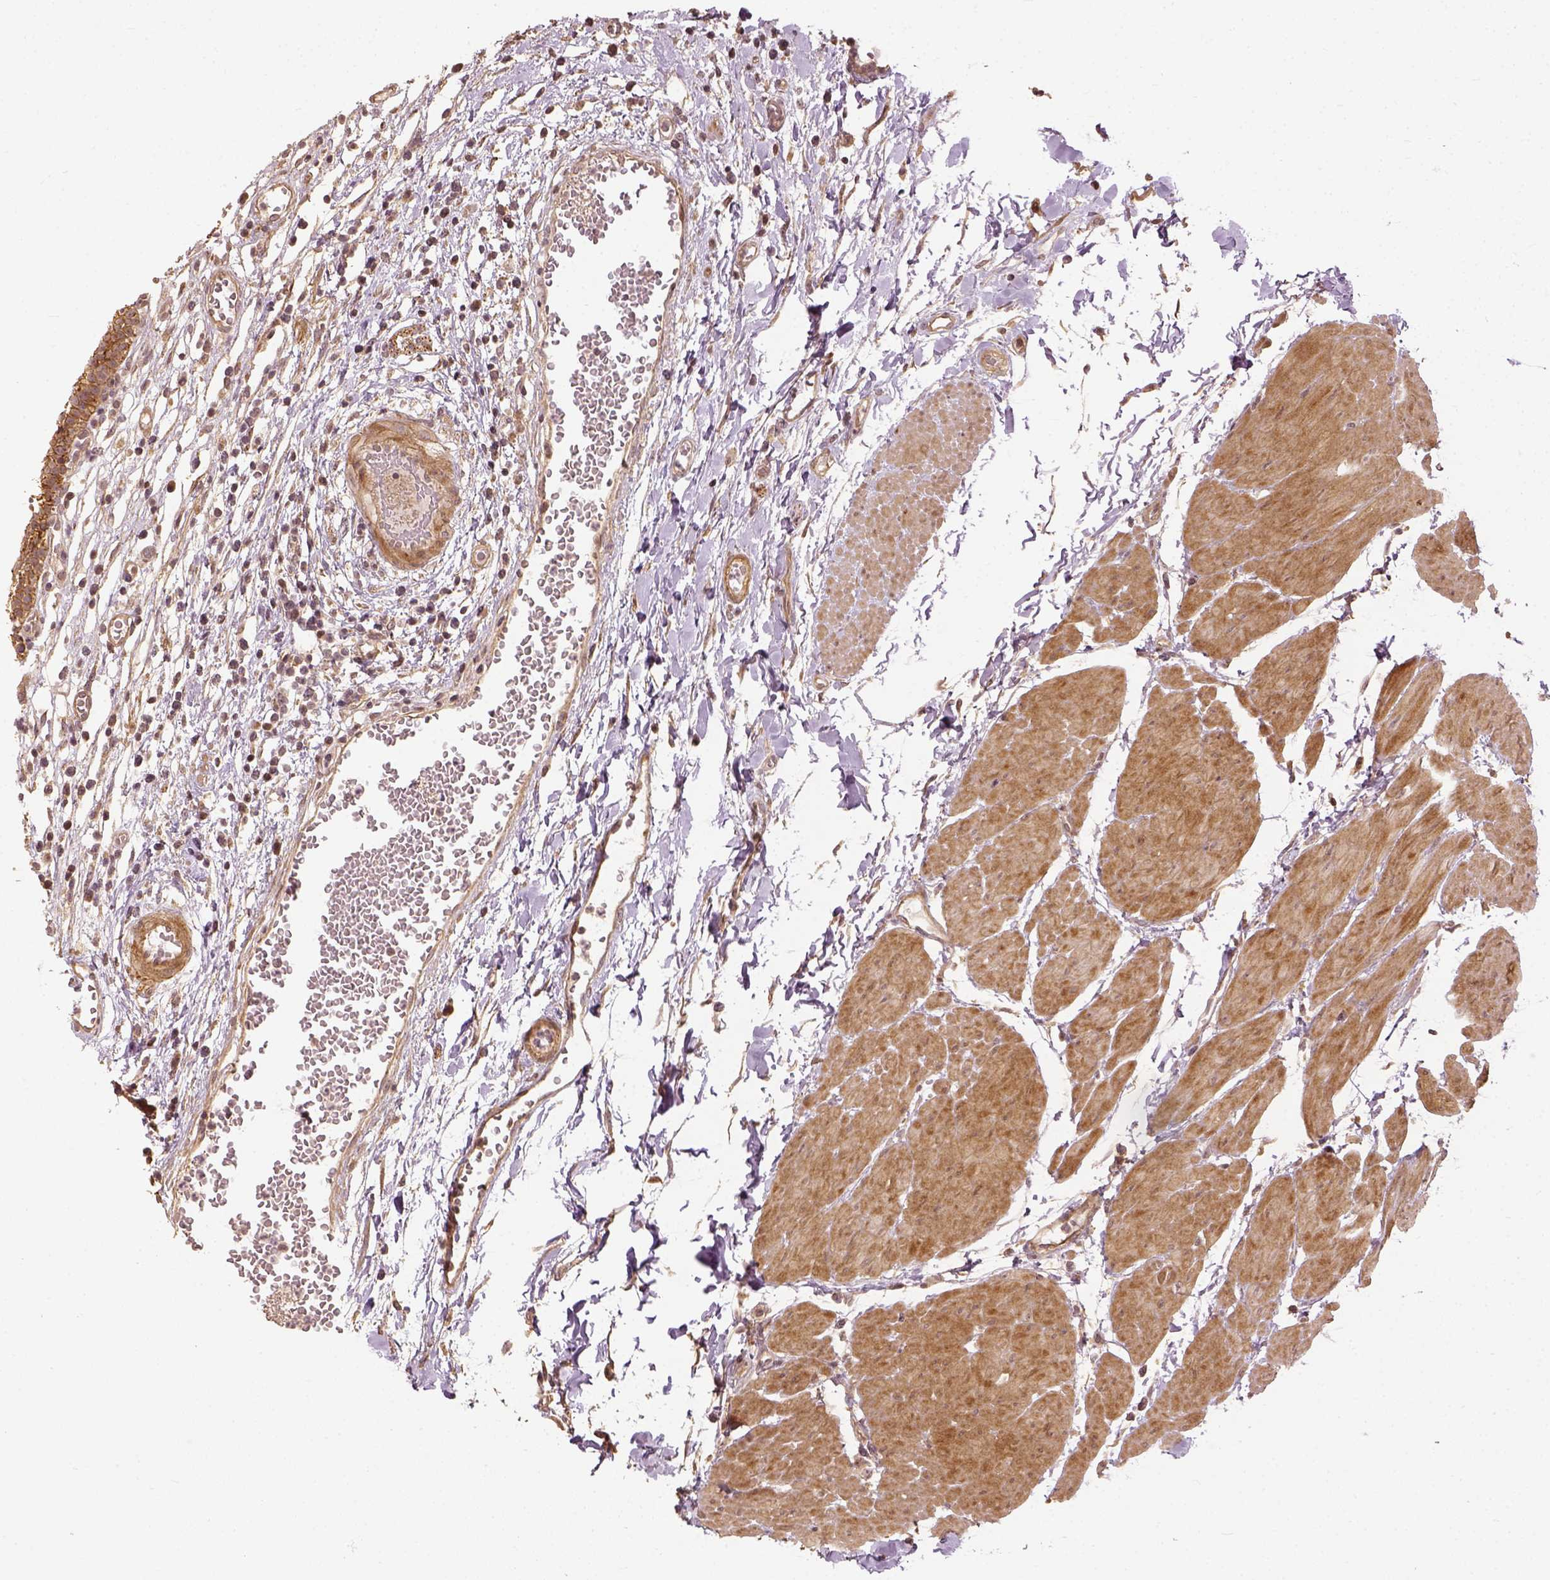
{"staining": {"intensity": "moderate", "quantity": ">75%", "location": "cytoplasmic/membranous"}, "tissue": "urinary bladder", "cell_type": "Urothelial cells", "image_type": "normal", "snomed": [{"axis": "morphology", "description": "Normal tissue, NOS"}, {"axis": "topography", "description": "Urinary bladder"}], "caption": "Normal urinary bladder displays moderate cytoplasmic/membranous expression in about >75% of urothelial cells.", "gene": "VEGFA", "patient": {"sex": "male", "age": 64}}